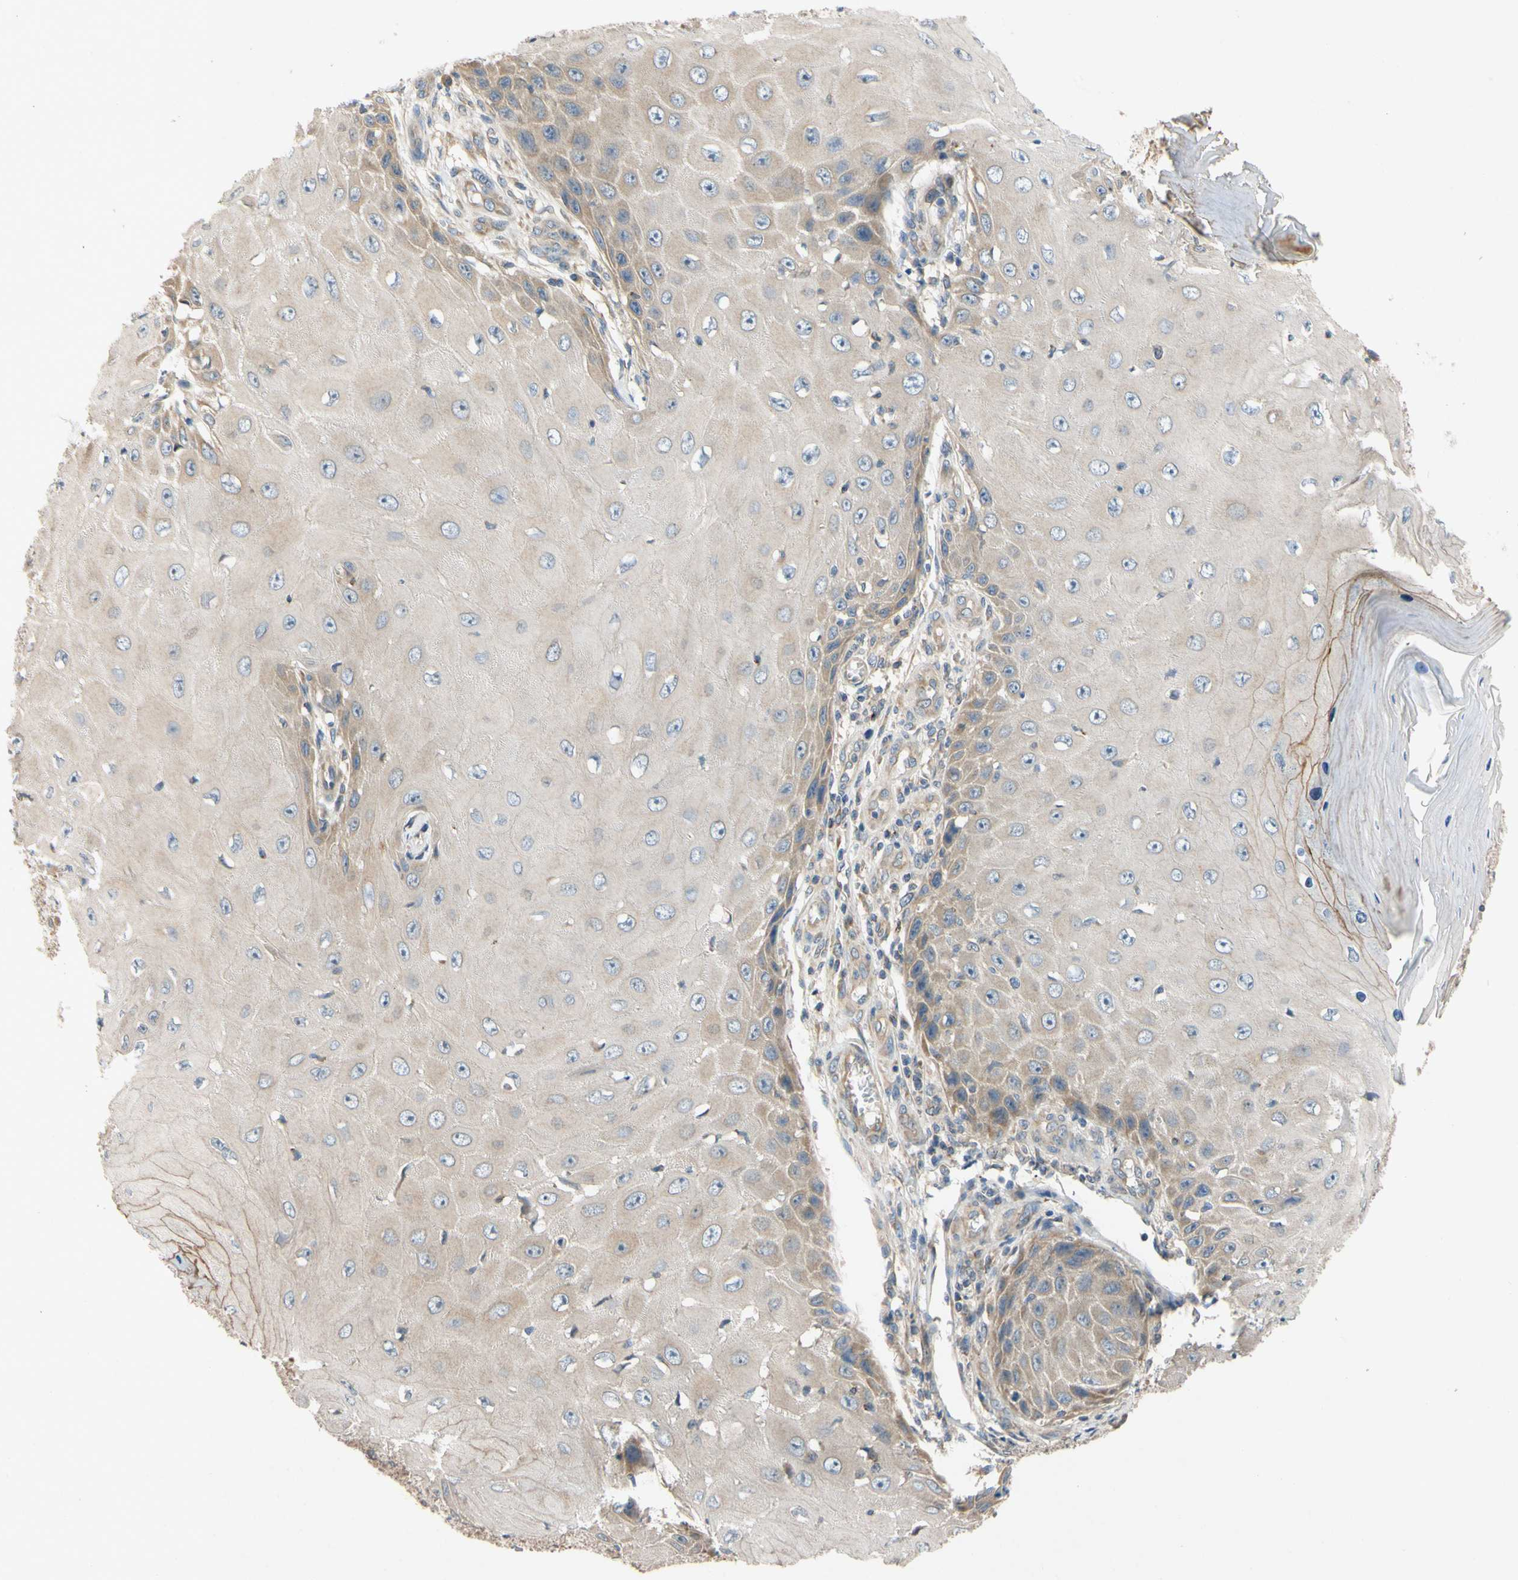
{"staining": {"intensity": "moderate", "quantity": "25%-75%", "location": "cytoplasmic/membranous"}, "tissue": "skin cancer", "cell_type": "Tumor cells", "image_type": "cancer", "snomed": [{"axis": "morphology", "description": "Squamous cell carcinoma, NOS"}, {"axis": "topography", "description": "Skin"}], "caption": "Tumor cells display moderate cytoplasmic/membranous staining in approximately 25%-75% of cells in skin squamous cell carcinoma.", "gene": "MBTPS2", "patient": {"sex": "female", "age": 73}}